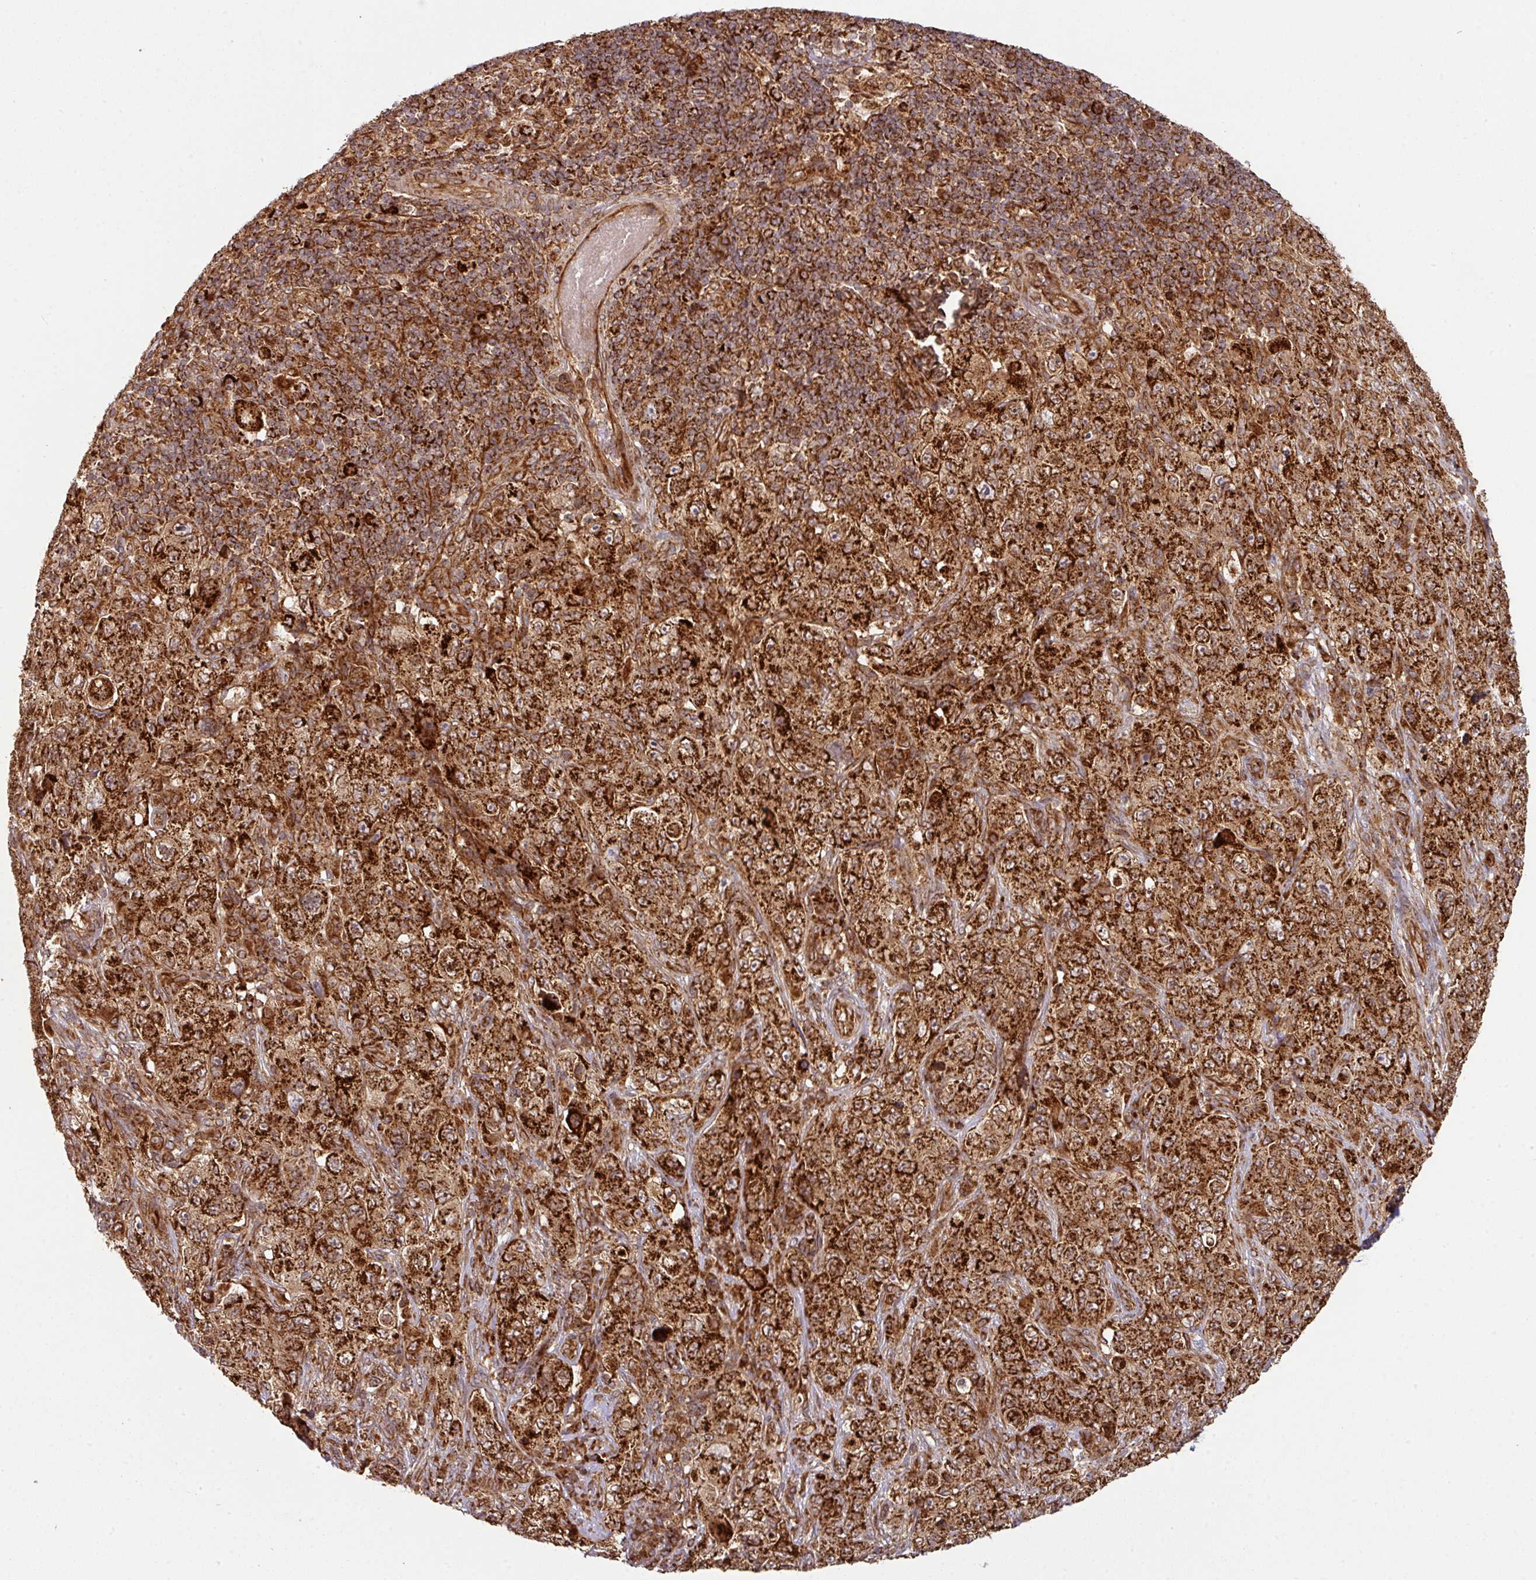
{"staining": {"intensity": "strong", "quantity": ">75%", "location": "cytoplasmic/membranous"}, "tissue": "pancreatic cancer", "cell_type": "Tumor cells", "image_type": "cancer", "snomed": [{"axis": "morphology", "description": "Adenocarcinoma, NOS"}, {"axis": "topography", "description": "Pancreas"}], "caption": "Immunohistochemistry (IHC) staining of pancreatic adenocarcinoma, which demonstrates high levels of strong cytoplasmic/membranous positivity in approximately >75% of tumor cells indicating strong cytoplasmic/membranous protein staining. The staining was performed using DAB (3,3'-diaminobenzidine) (brown) for protein detection and nuclei were counterstained in hematoxylin (blue).", "gene": "TRAP1", "patient": {"sex": "male", "age": 68}}